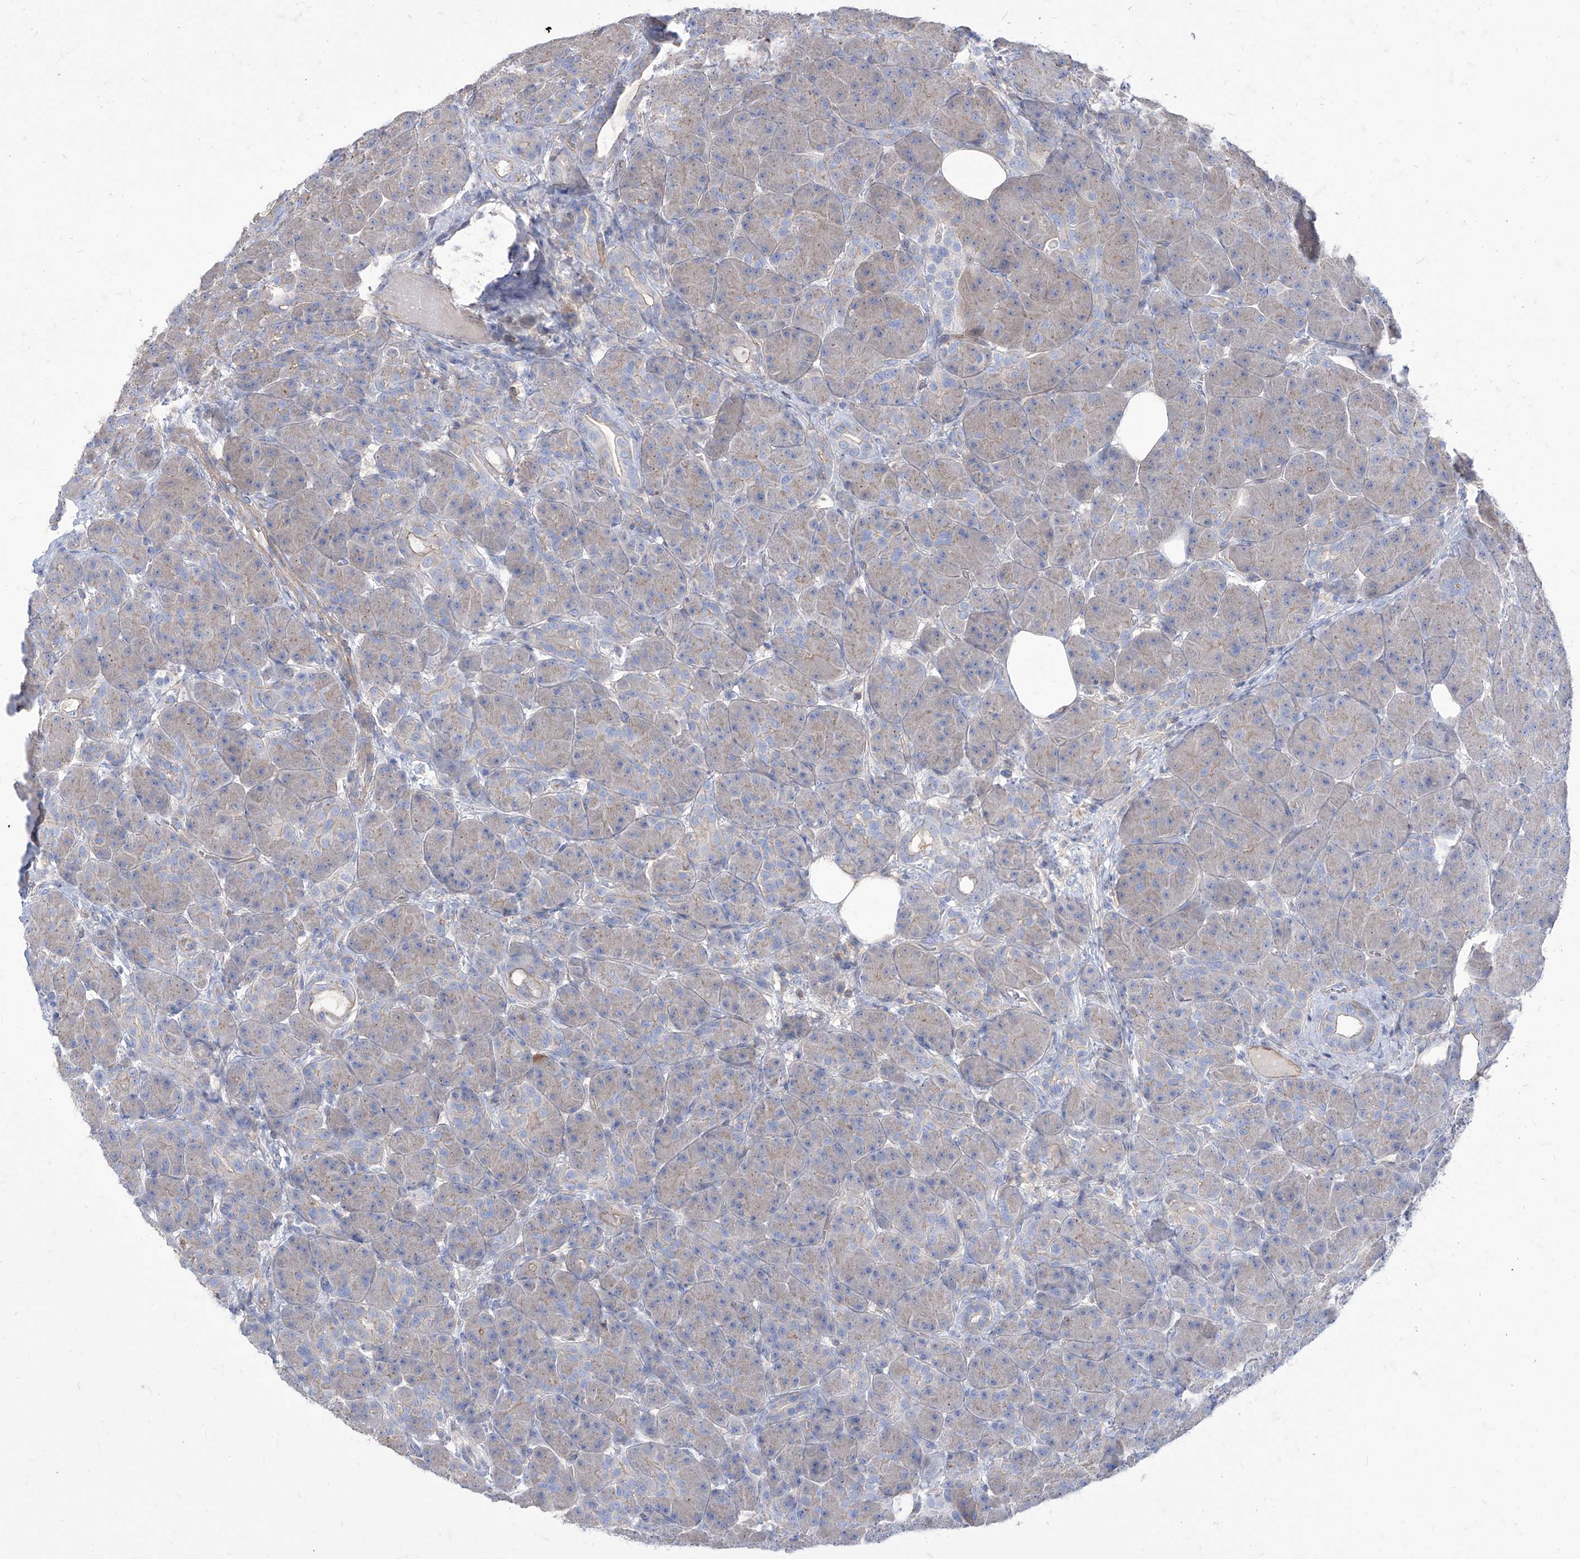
{"staining": {"intensity": "negative", "quantity": "none", "location": "none"}, "tissue": "pancreas", "cell_type": "Exocrine glandular cells", "image_type": "normal", "snomed": [{"axis": "morphology", "description": "Normal tissue, NOS"}, {"axis": "topography", "description": "Pancreas"}], "caption": "Immunohistochemical staining of normal human pancreas demonstrates no significant expression in exocrine glandular cells.", "gene": "C1orf74", "patient": {"sex": "male", "age": 63}}